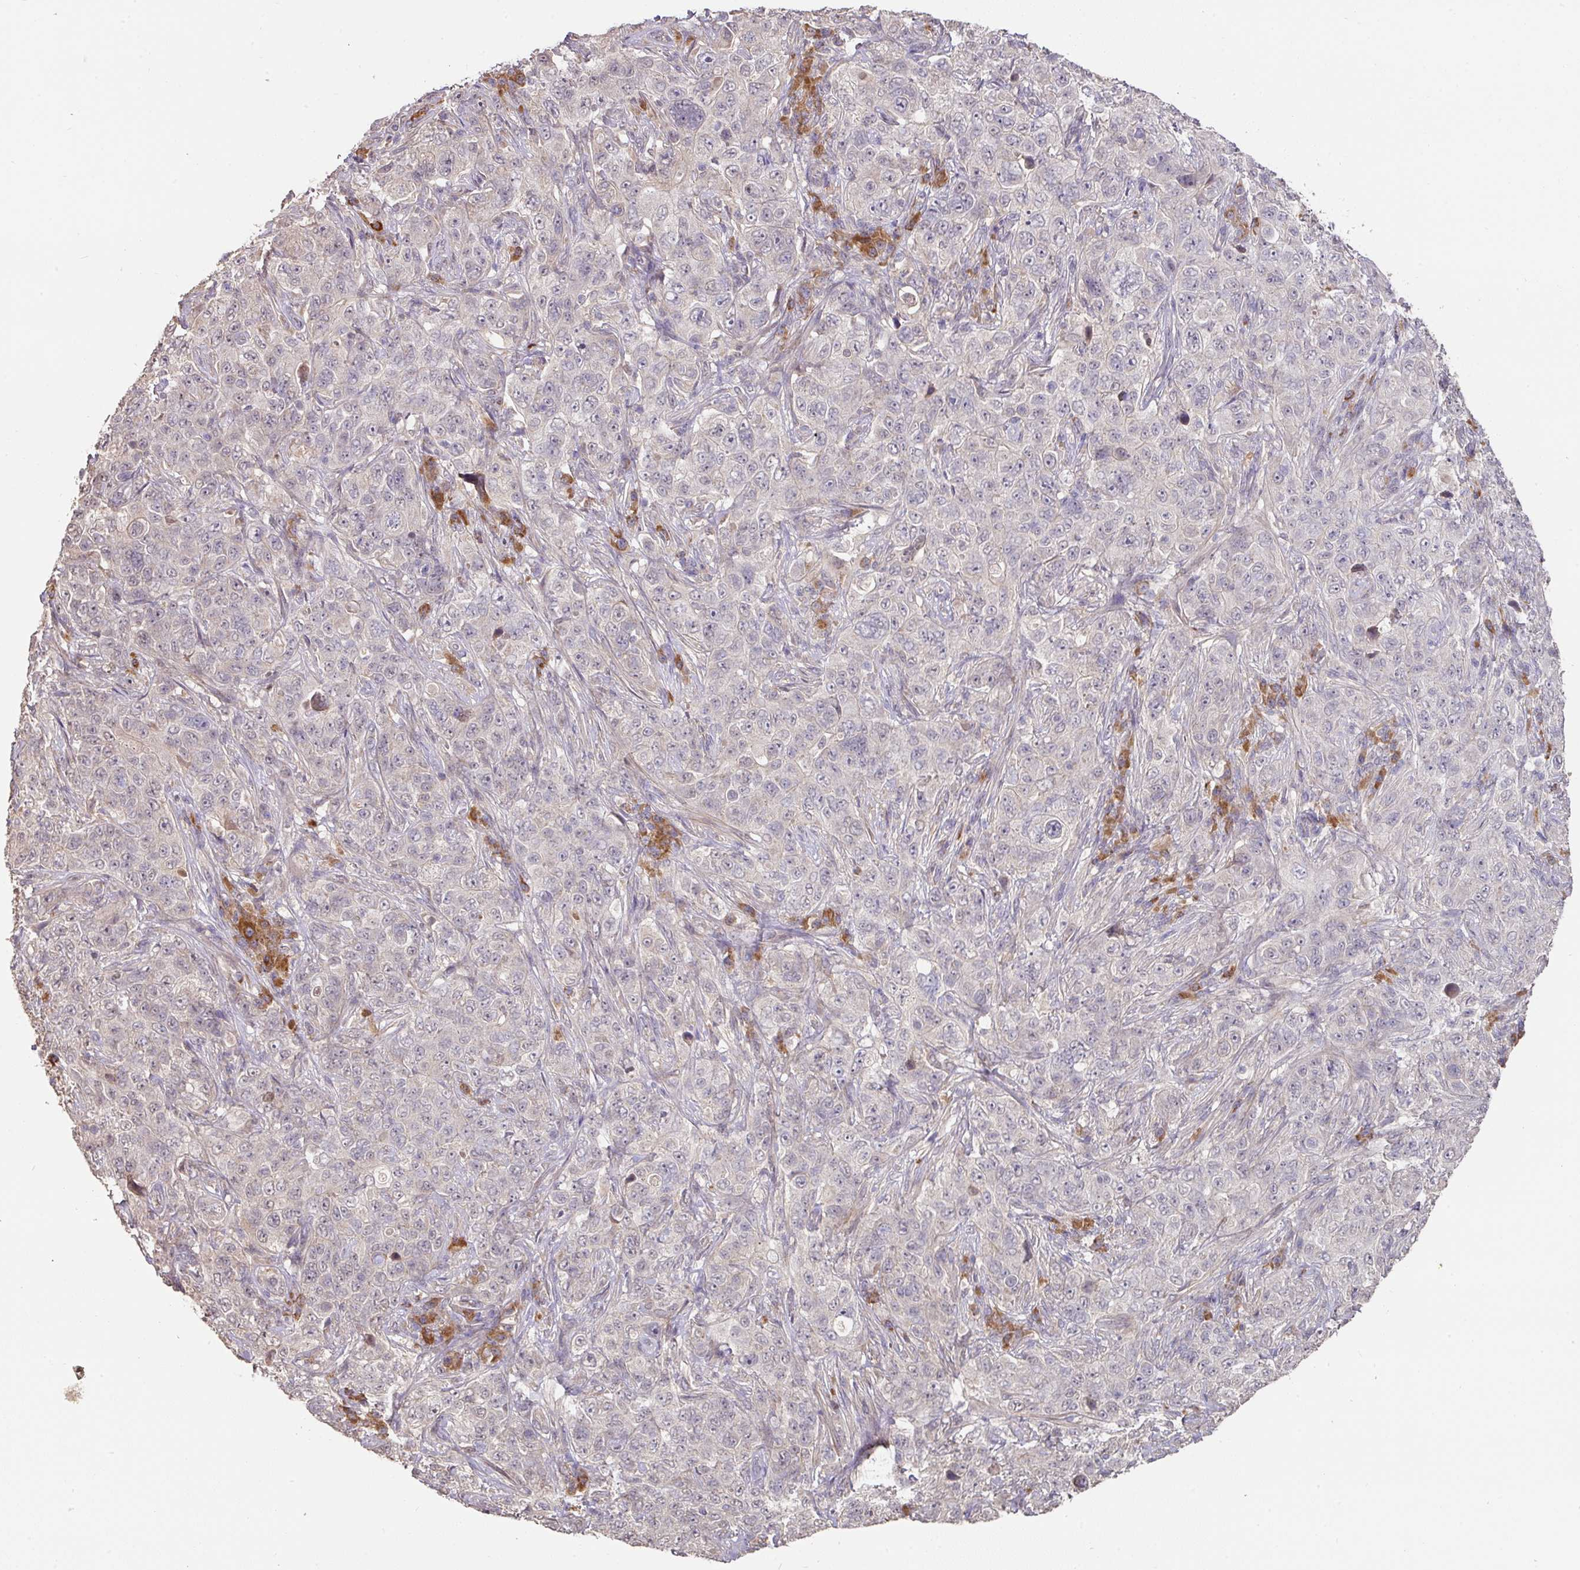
{"staining": {"intensity": "negative", "quantity": "none", "location": "none"}, "tissue": "pancreatic cancer", "cell_type": "Tumor cells", "image_type": "cancer", "snomed": [{"axis": "morphology", "description": "Adenocarcinoma, NOS"}, {"axis": "topography", "description": "Pancreas"}], "caption": "IHC histopathology image of neoplastic tissue: pancreatic cancer stained with DAB displays no significant protein staining in tumor cells.", "gene": "ACVR2B", "patient": {"sex": "male", "age": 68}}